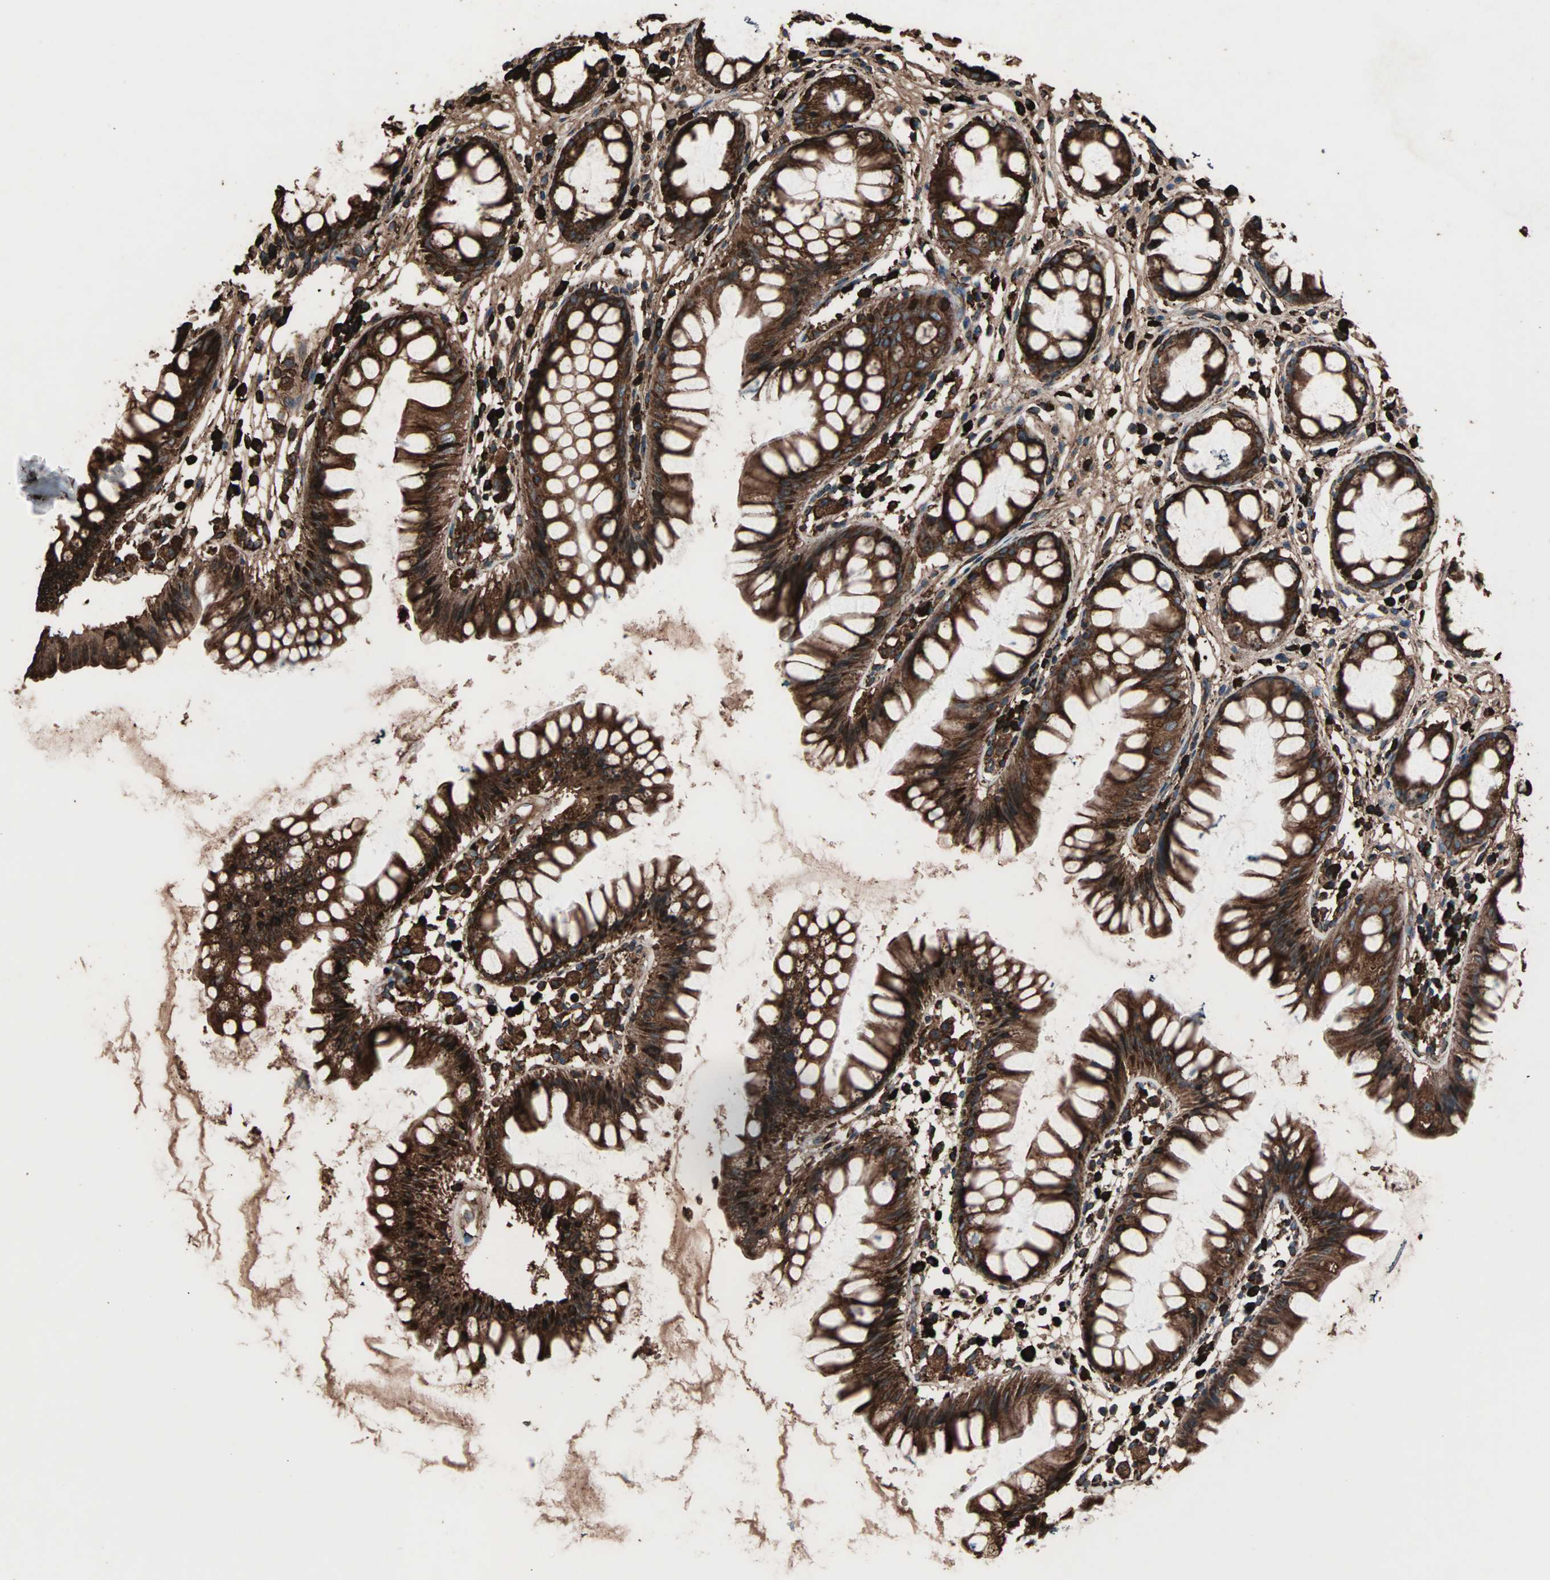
{"staining": {"intensity": "strong", "quantity": ">75%", "location": "cytoplasmic/membranous"}, "tissue": "rectum", "cell_type": "Glandular cells", "image_type": "normal", "snomed": [{"axis": "morphology", "description": "Normal tissue, NOS"}, {"axis": "morphology", "description": "Adenocarcinoma, NOS"}, {"axis": "topography", "description": "Rectum"}], "caption": "Protein expression analysis of unremarkable rectum demonstrates strong cytoplasmic/membranous expression in about >75% of glandular cells.", "gene": "HSP90B1", "patient": {"sex": "female", "age": 65}}